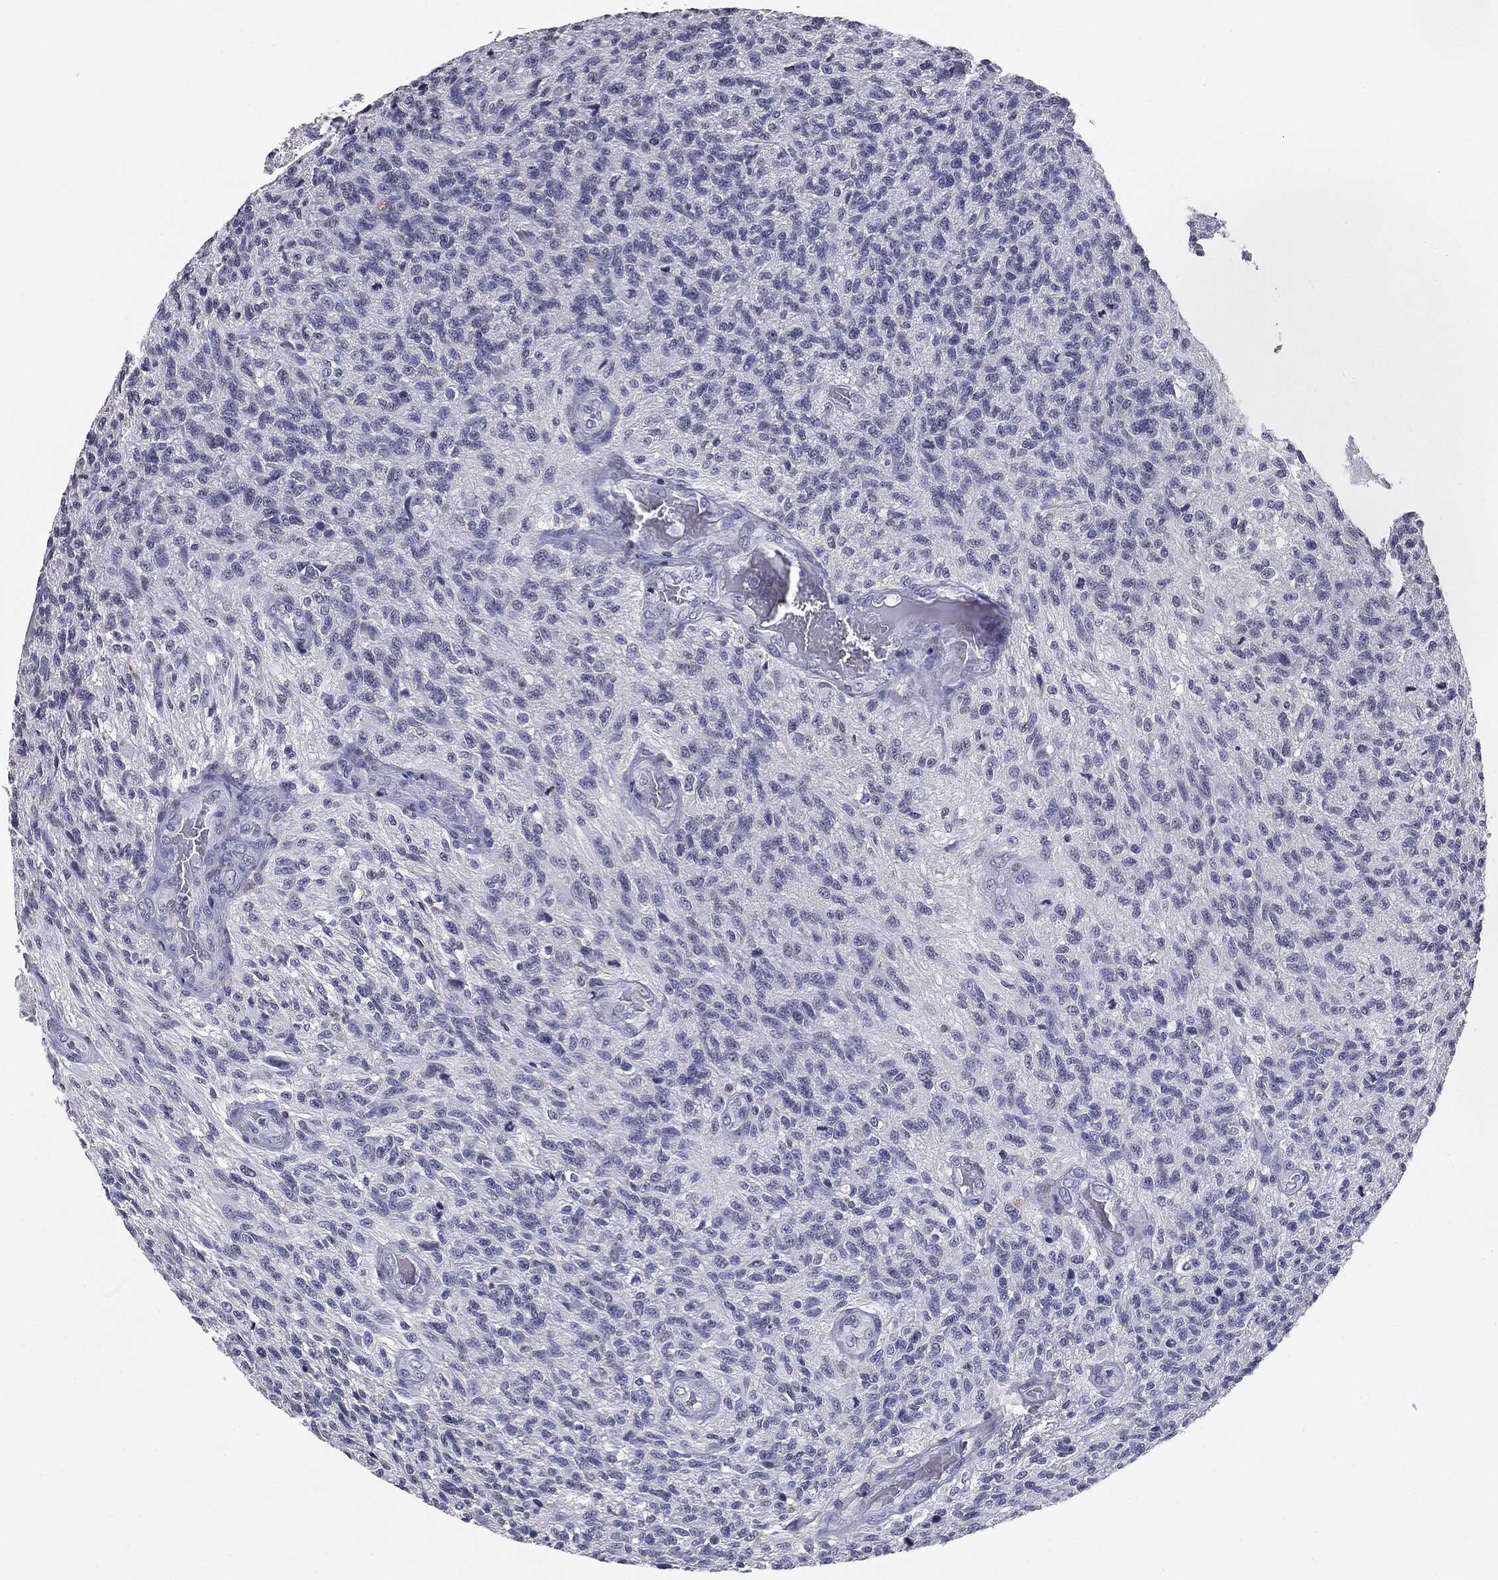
{"staining": {"intensity": "negative", "quantity": "none", "location": "none"}, "tissue": "glioma", "cell_type": "Tumor cells", "image_type": "cancer", "snomed": [{"axis": "morphology", "description": "Glioma, malignant, High grade"}, {"axis": "topography", "description": "Brain"}], "caption": "This is a image of IHC staining of glioma, which shows no staining in tumor cells.", "gene": "SERPINB4", "patient": {"sex": "male", "age": 56}}